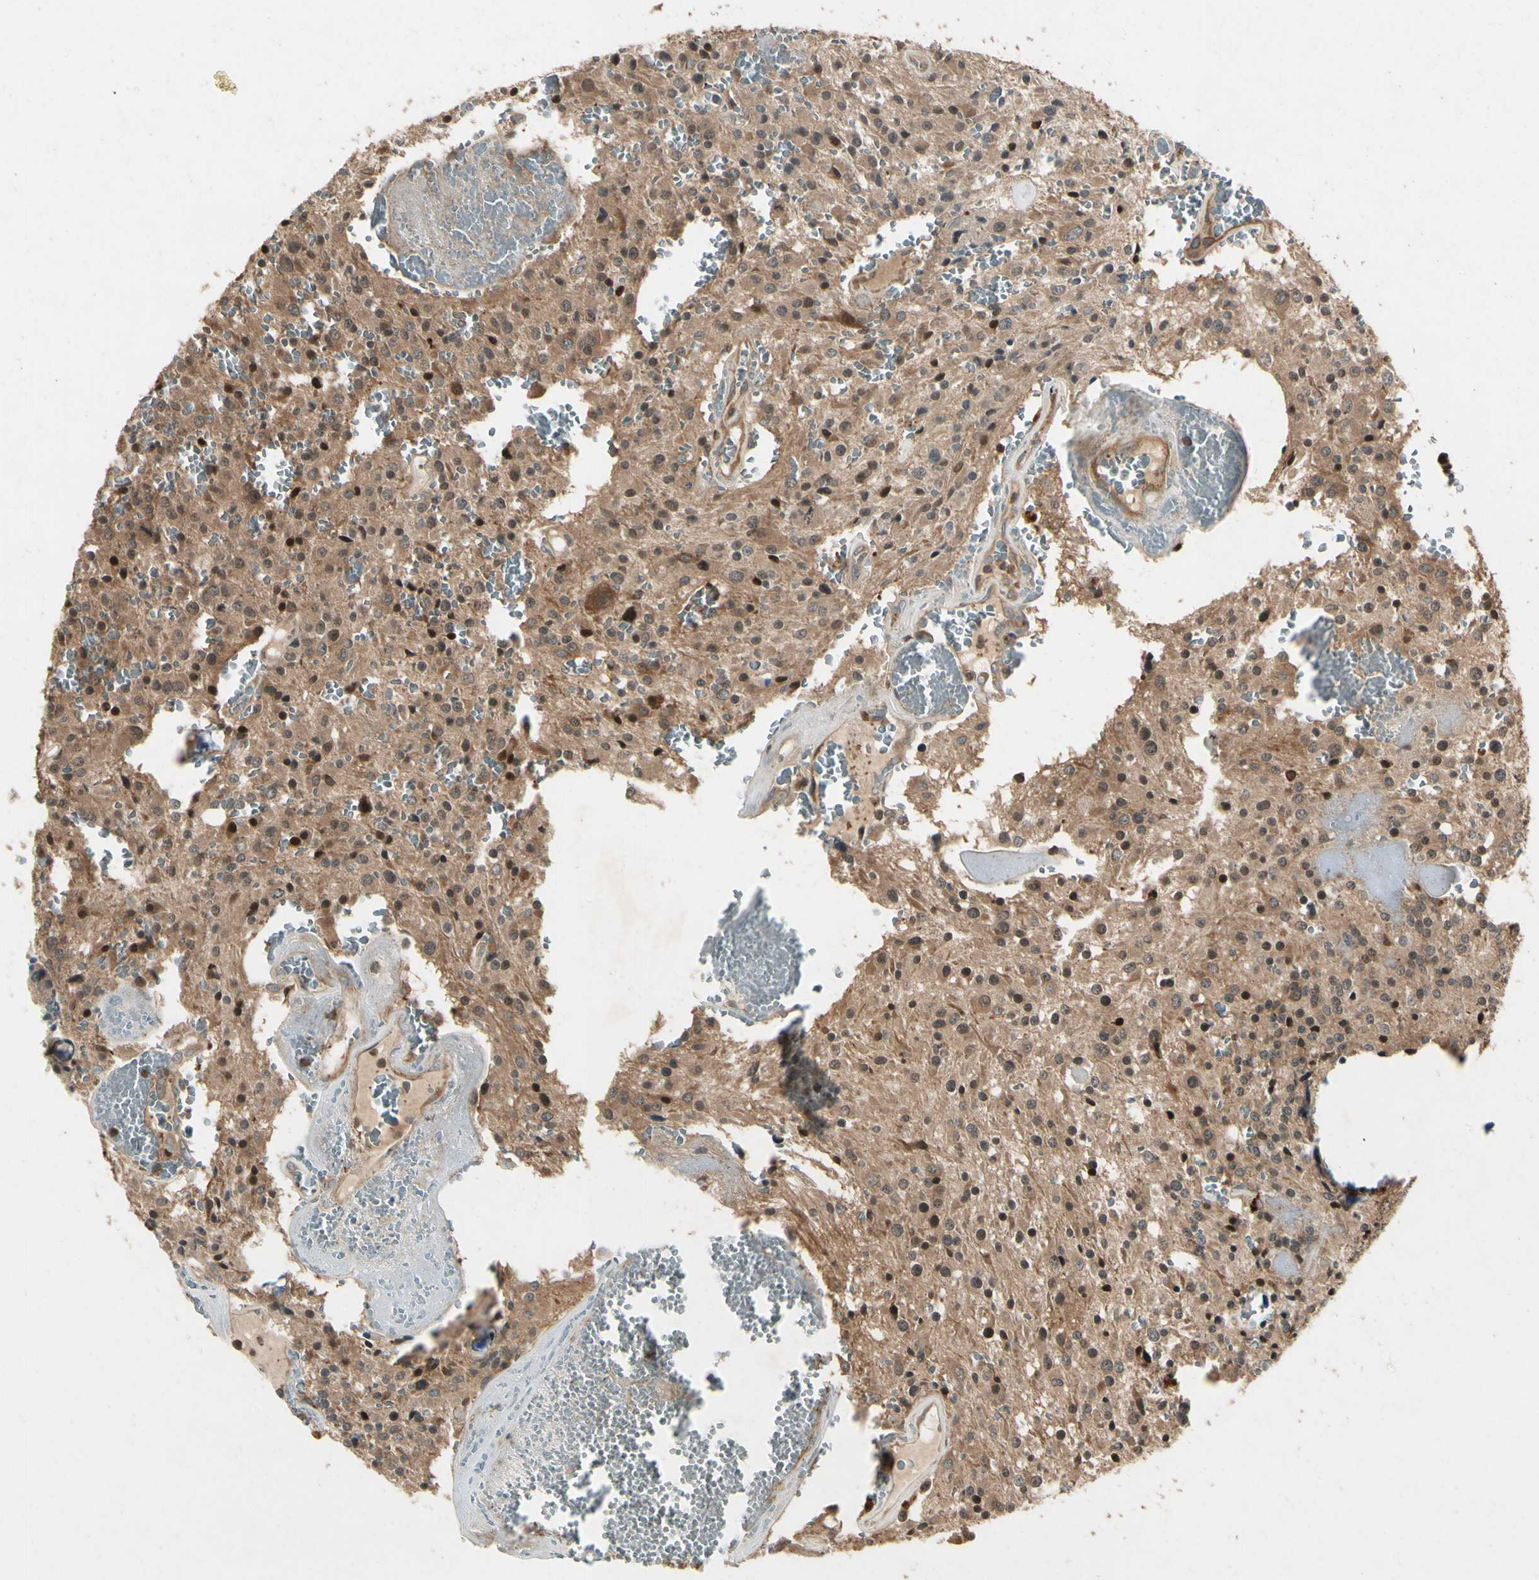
{"staining": {"intensity": "moderate", "quantity": "<25%", "location": "nuclear"}, "tissue": "glioma", "cell_type": "Tumor cells", "image_type": "cancer", "snomed": [{"axis": "morphology", "description": "Glioma, malignant, Low grade"}, {"axis": "topography", "description": "Brain"}], "caption": "The photomicrograph displays staining of glioma, revealing moderate nuclear protein expression (brown color) within tumor cells. (brown staining indicates protein expression, while blue staining denotes nuclei).", "gene": "YWHAQ", "patient": {"sex": "male", "age": 58}}